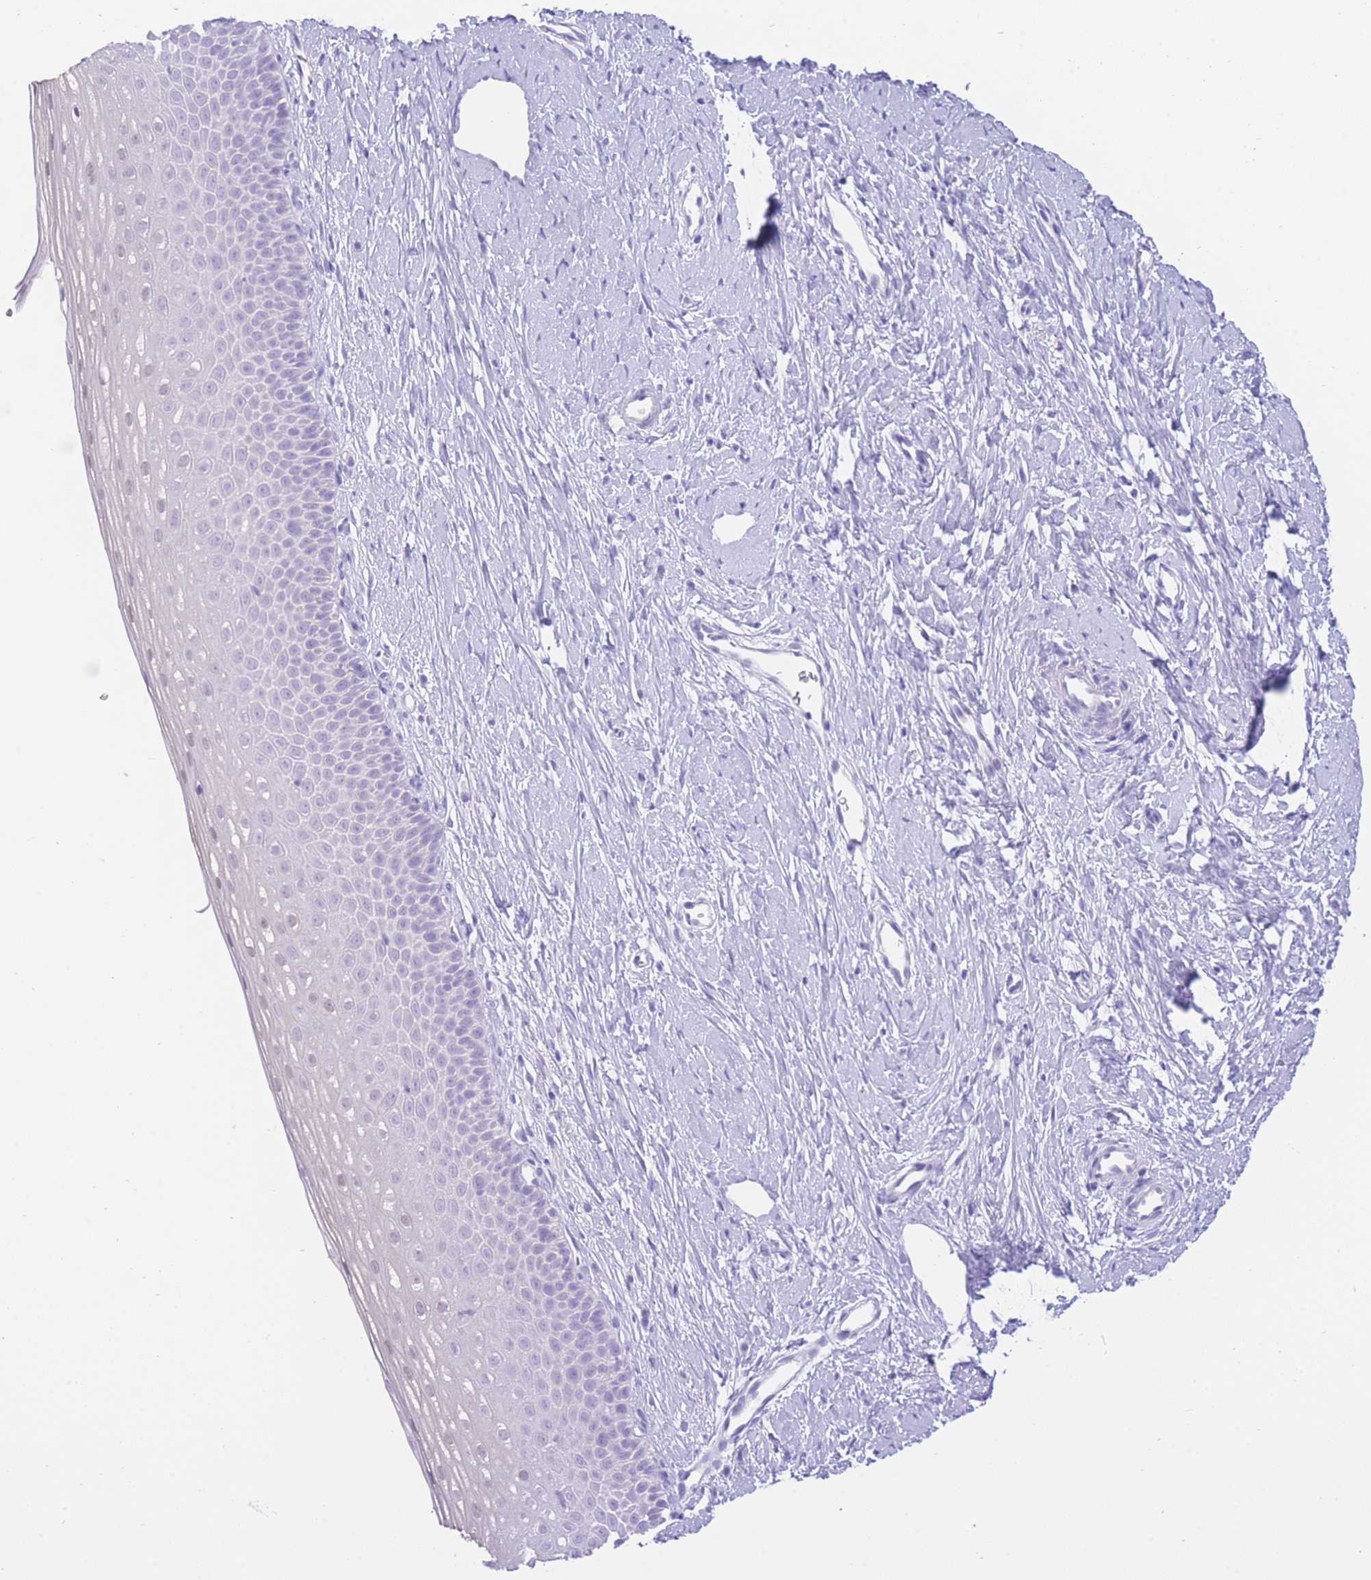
{"staining": {"intensity": "negative", "quantity": "none", "location": "none"}, "tissue": "cervix", "cell_type": "Glandular cells", "image_type": "normal", "snomed": [{"axis": "morphology", "description": "Normal tissue, NOS"}, {"axis": "topography", "description": "Cervix"}], "caption": "Cervix stained for a protein using IHC reveals no staining glandular cells.", "gene": "ZNF212", "patient": {"sex": "female", "age": 57}}